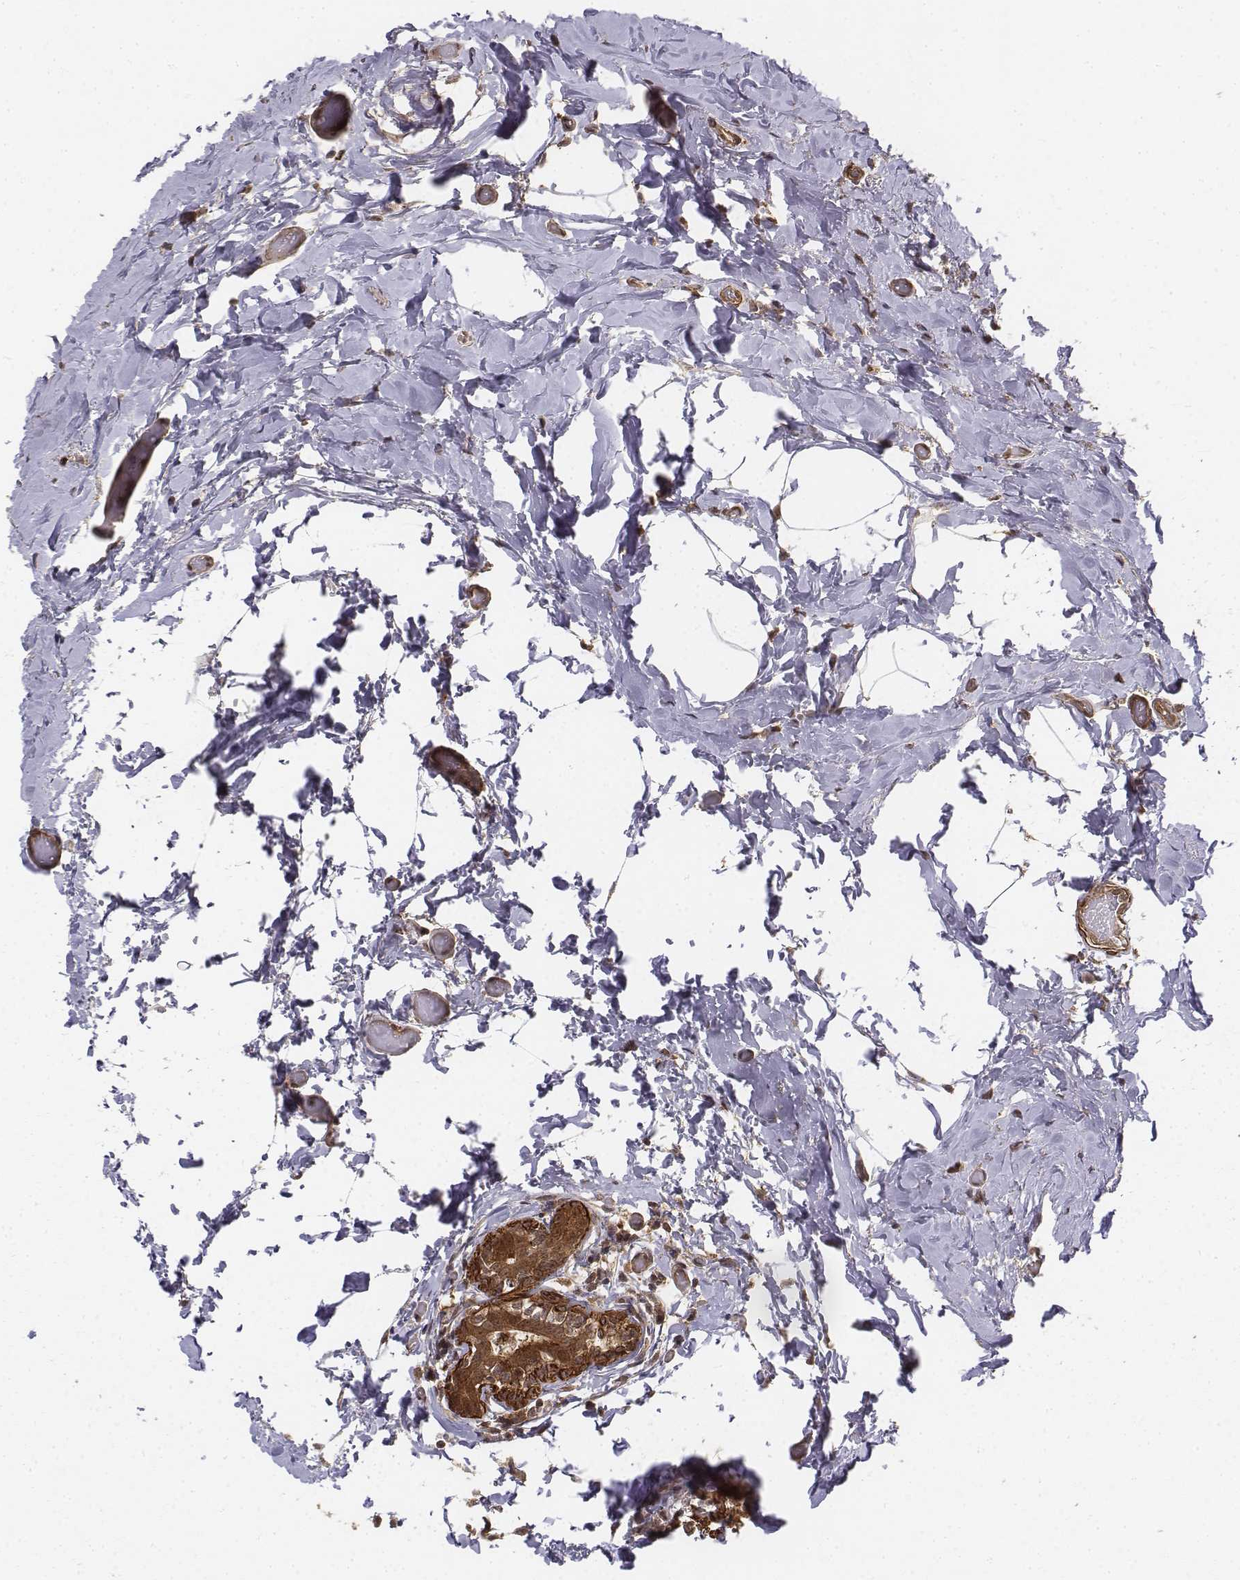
{"staining": {"intensity": "strong", "quantity": ">75%", "location": "cytoplasmic/membranous,nuclear"}, "tissue": "breast cancer", "cell_type": "Tumor cells", "image_type": "cancer", "snomed": [{"axis": "morphology", "description": "Intraductal carcinoma, in situ"}, {"axis": "morphology", "description": "Duct carcinoma"}, {"axis": "morphology", "description": "Lobular carcinoma, in situ"}, {"axis": "topography", "description": "Breast"}], "caption": "Immunohistochemistry (DAB) staining of human intraductal carcinoma,  in situ (breast) displays strong cytoplasmic/membranous and nuclear protein expression in about >75% of tumor cells. The staining was performed using DAB (3,3'-diaminobenzidine) to visualize the protein expression in brown, while the nuclei were stained in blue with hematoxylin (Magnification: 20x).", "gene": "ZFYVE19", "patient": {"sex": "female", "age": 44}}